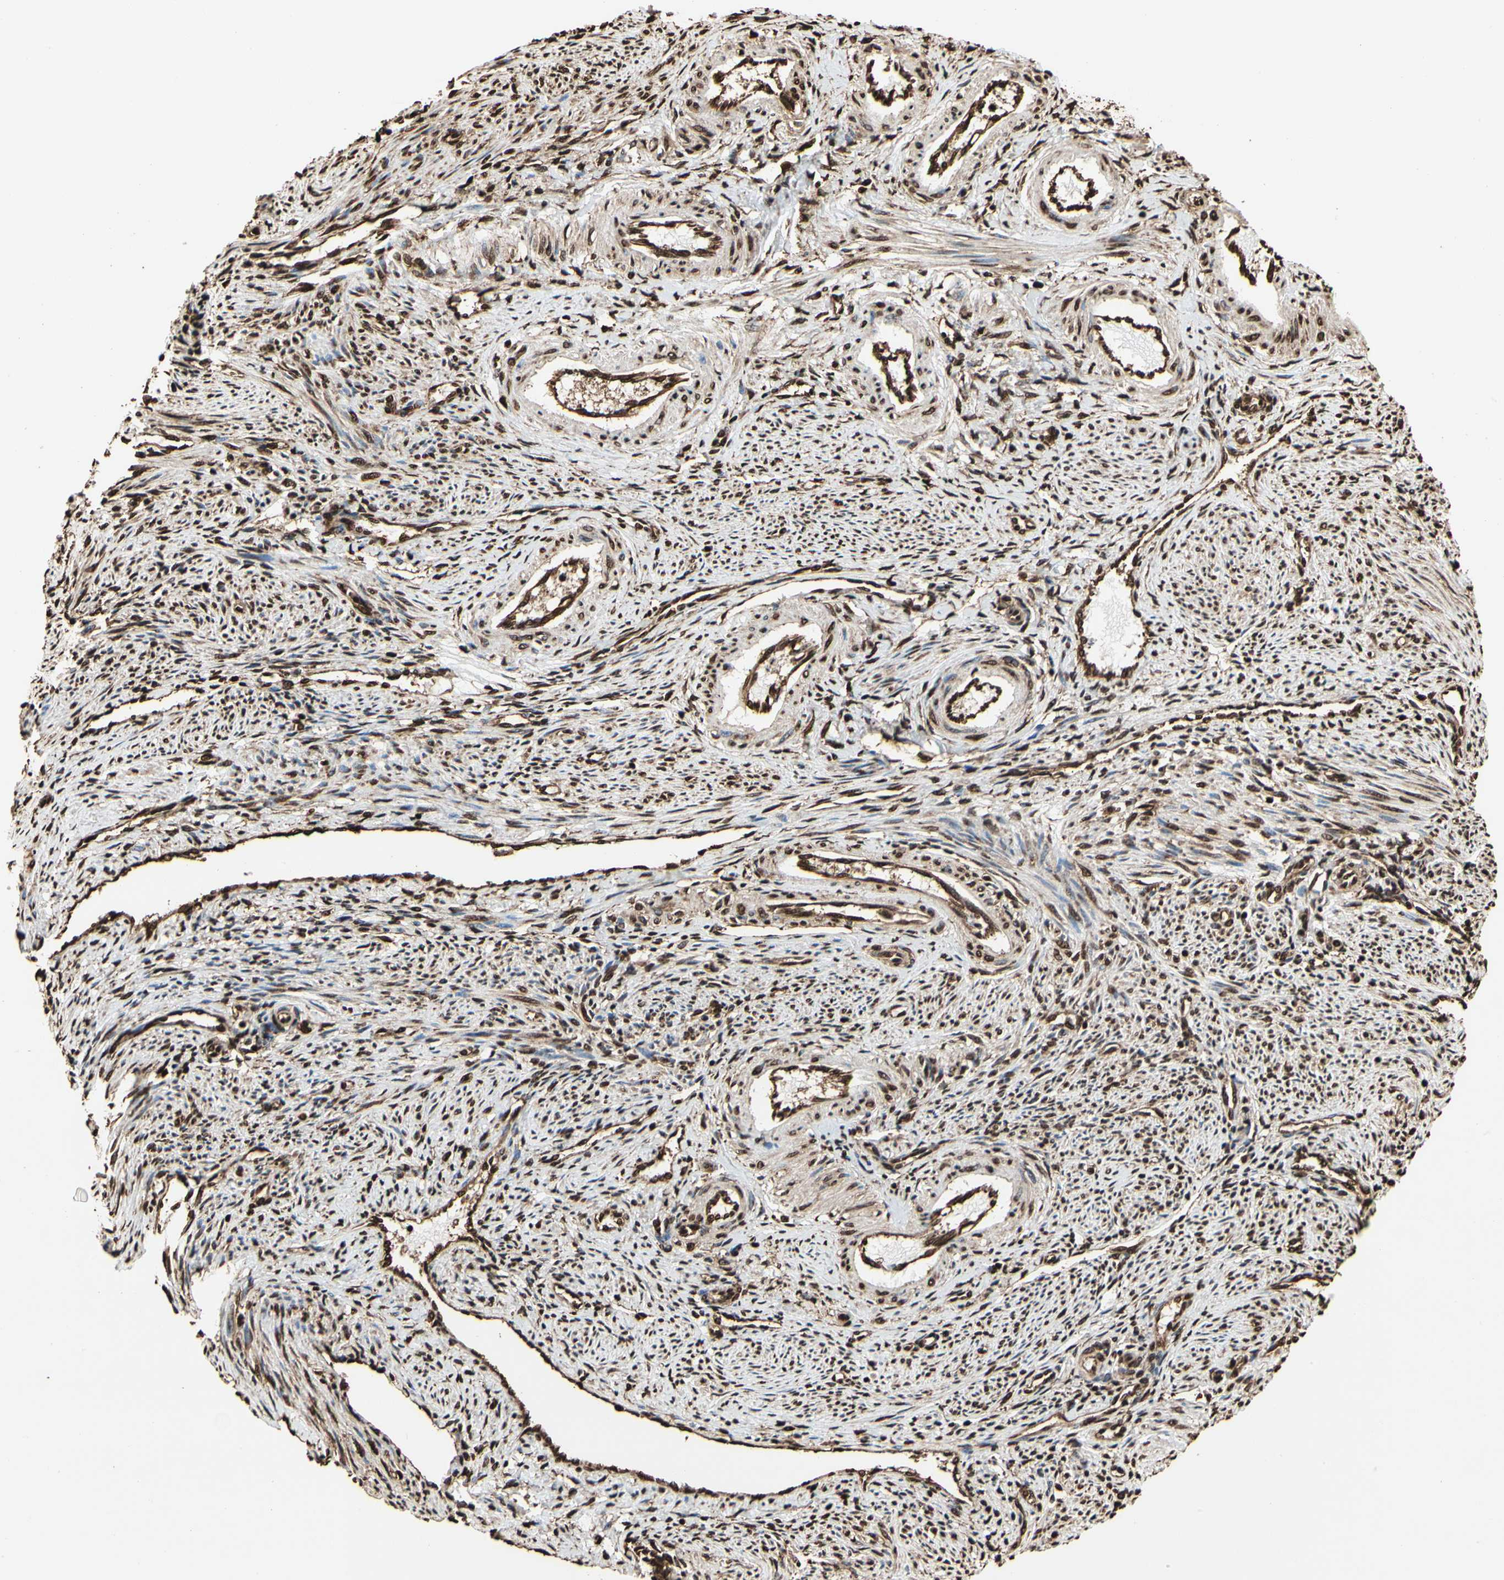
{"staining": {"intensity": "strong", "quantity": ">75%", "location": "cytoplasmic/membranous"}, "tissue": "endometrium", "cell_type": "Cells in endometrial stroma", "image_type": "normal", "snomed": [{"axis": "morphology", "description": "Normal tissue, NOS"}, {"axis": "topography", "description": "Endometrium"}], "caption": "A high-resolution histopathology image shows immunohistochemistry (IHC) staining of normal endometrium, which exhibits strong cytoplasmic/membranous staining in approximately >75% of cells in endometrial stroma. Ihc stains the protein of interest in brown and the nuclei are stained blue.", "gene": "HNRNPK", "patient": {"sex": "female", "age": 42}}